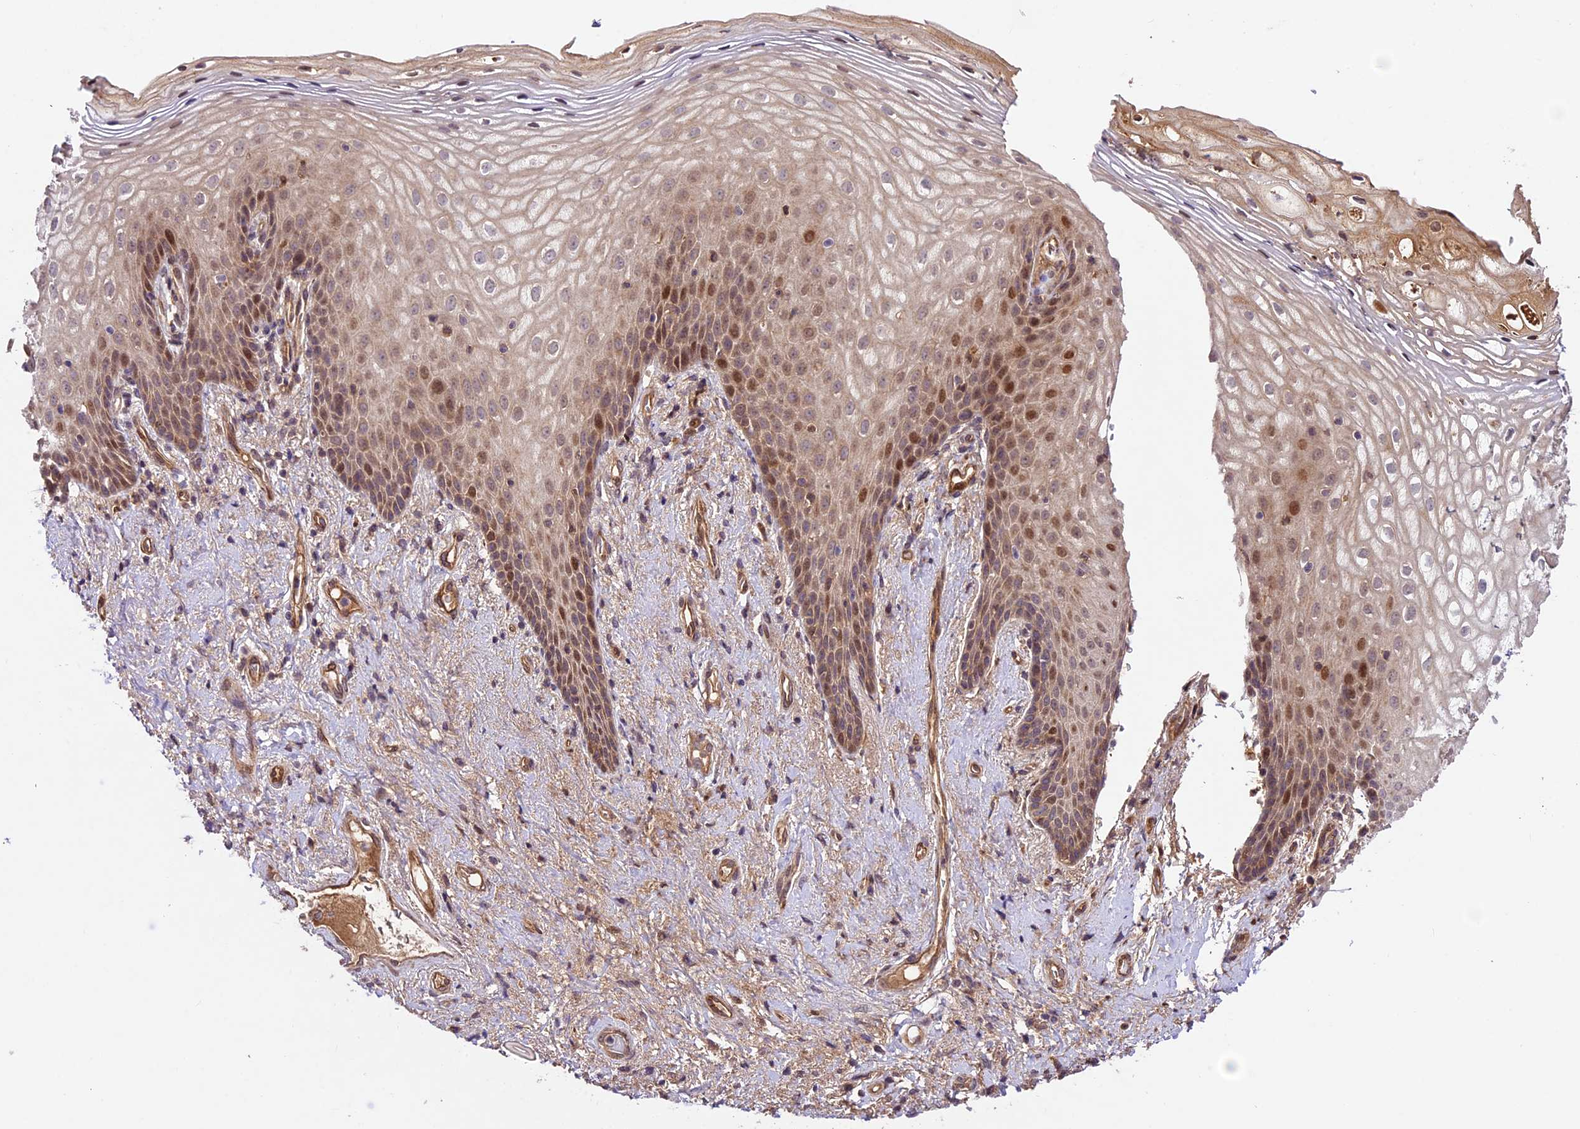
{"staining": {"intensity": "moderate", "quantity": ">75%", "location": "nuclear"}, "tissue": "vagina", "cell_type": "Squamous epithelial cells", "image_type": "normal", "snomed": [{"axis": "morphology", "description": "Normal tissue, NOS"}, {"axis": "topography", "description": "Vagina"}], "caption": "Immunohistochemical staining of normal human vagina displays >75% levels of moderate nuclear protein positivity in about >75% of squamous epithelial cells.", "gene": "CCSER1", "patient": {"sex": "female", "age": 60}}